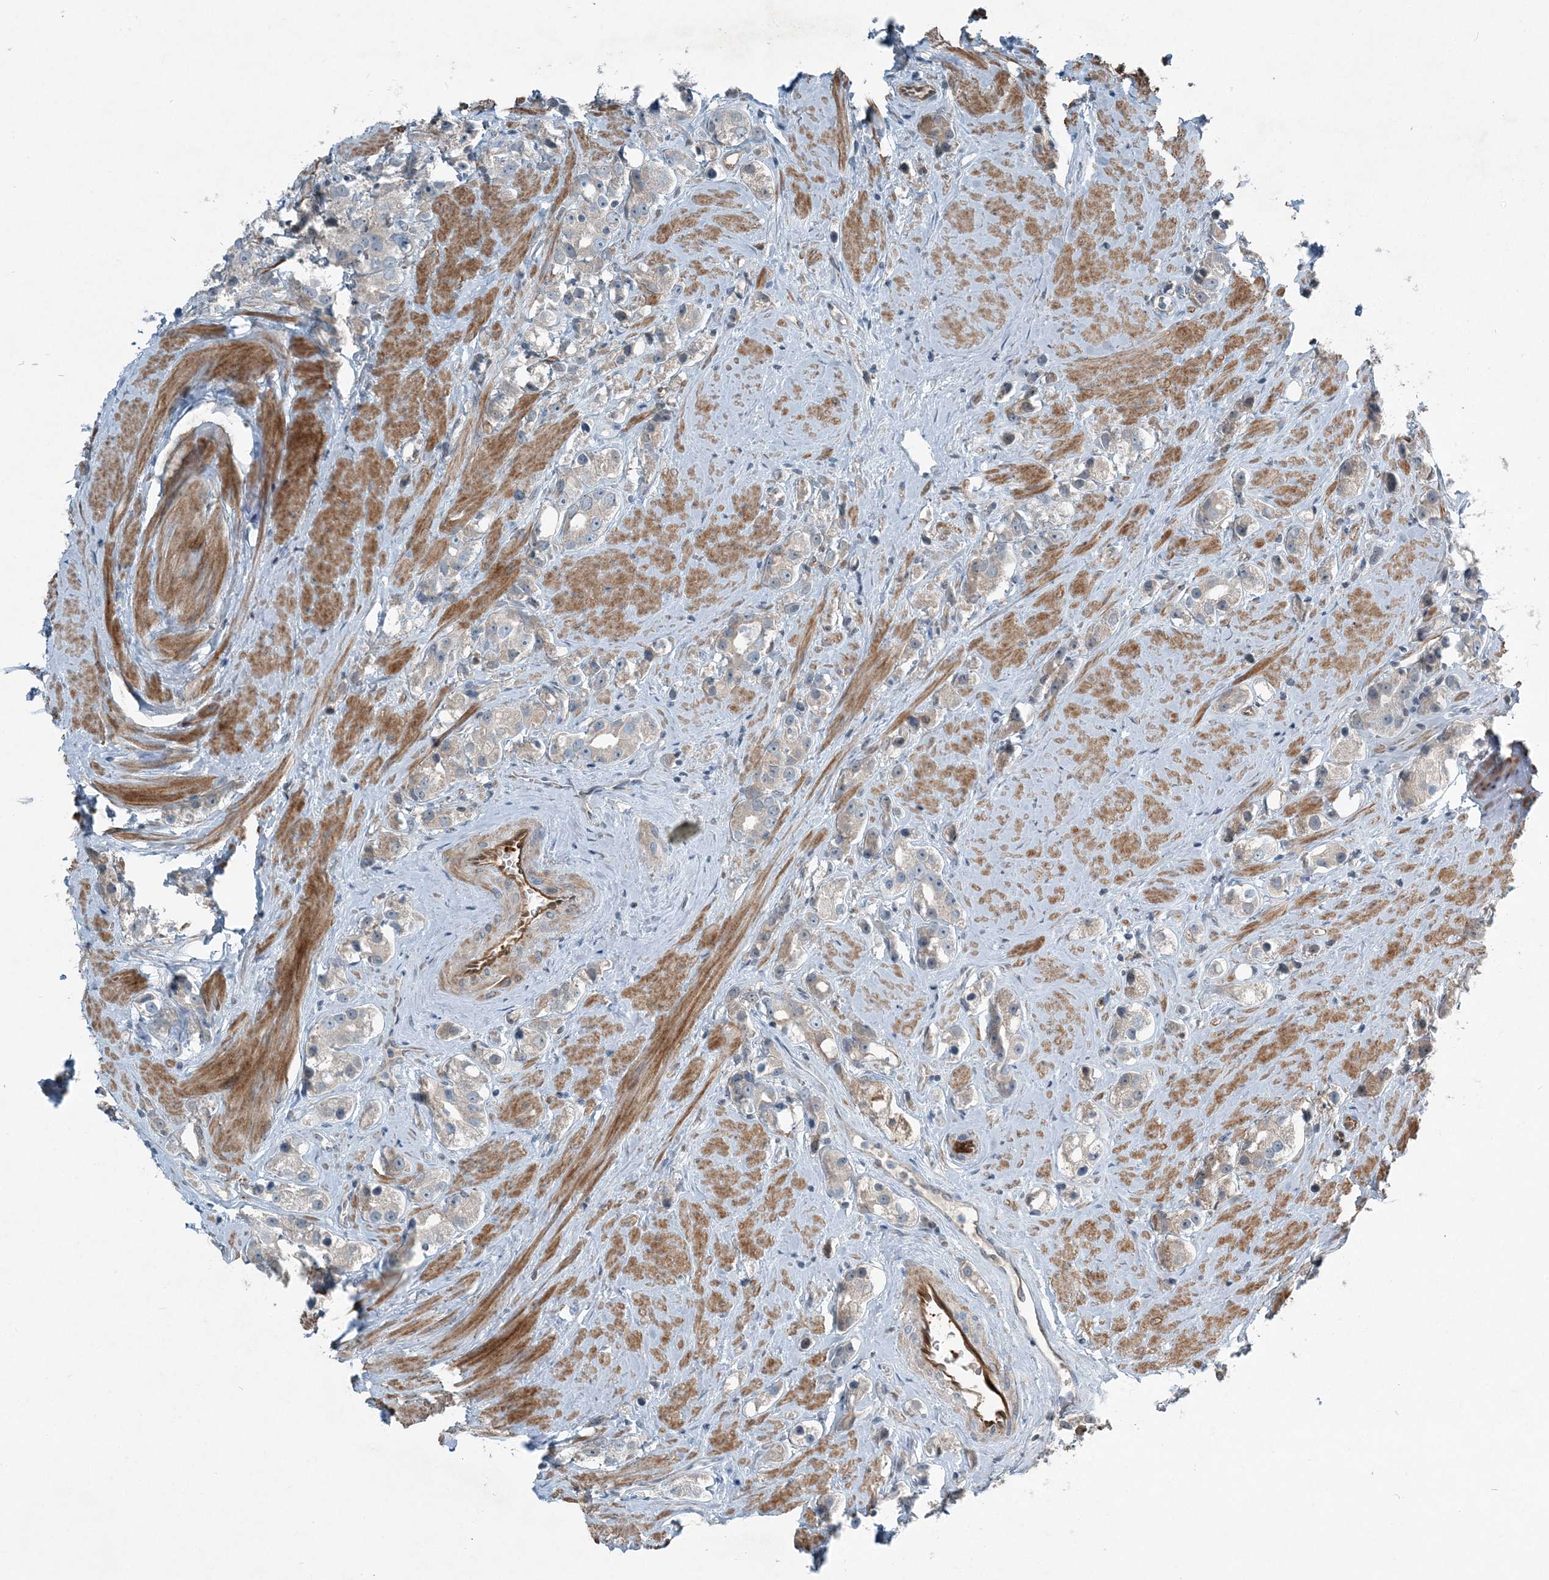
{"staining": {"intensity": "negative", "quantity": "none", "location": "none"}, "tissue": "prostate cancer", "cell_type": "Tumor cells", "image_type": "cancer", "snomed": [{"axis": "morphology", "description": "Adenocarcinoma, NOS"}, {"axis": "topography", "description": "Prostate"}], "caption": "This image is of prostate adenocarcinoma stained with IHC to label a protein in brown with the nuclei are counter-stained blue. There is no staining in tumor cells.", "gene": "ARMH1", "patient": {"sex": "male", "age": 79}}